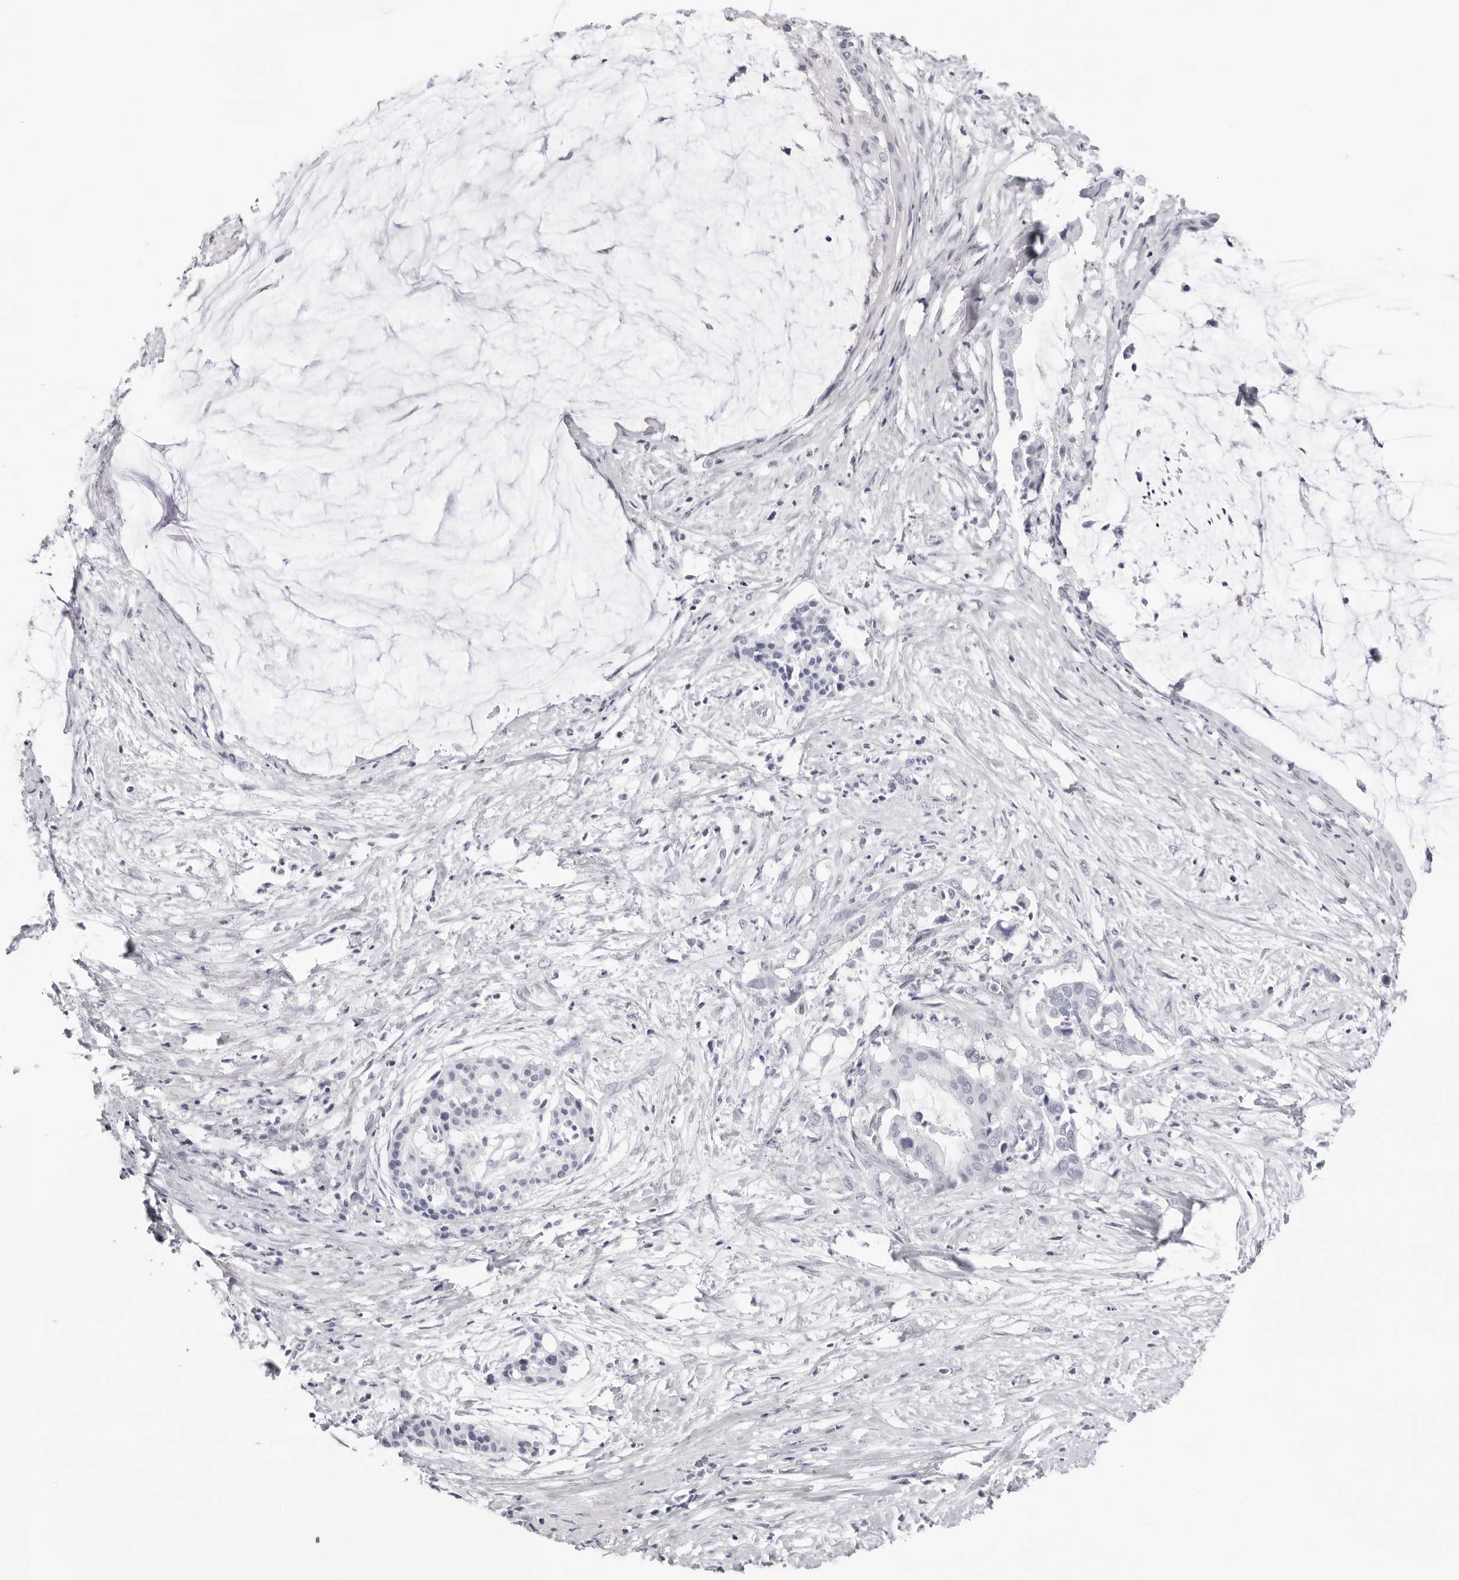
{"staining": {"intensity": "negative", "quantity": "none", "location": "none"}, "tissue": "pancreatic cancer", "cell_type": "Tumor cells", "image_type": "cancer", "snomed": [{"axis": "morphology", "description": "Adenocarcinoma, NOS"}, {"axis": "topography", "description": "Pancreas"}], "caption": "High magnification brightfield microscopy of pancreatic cancer stained with DAB (brown) and counterstained with hematoxylin (blue): tumor cells show no significant positivity.", "gene": "INSL3", "patient": {"sex": "male", "age": 41}}